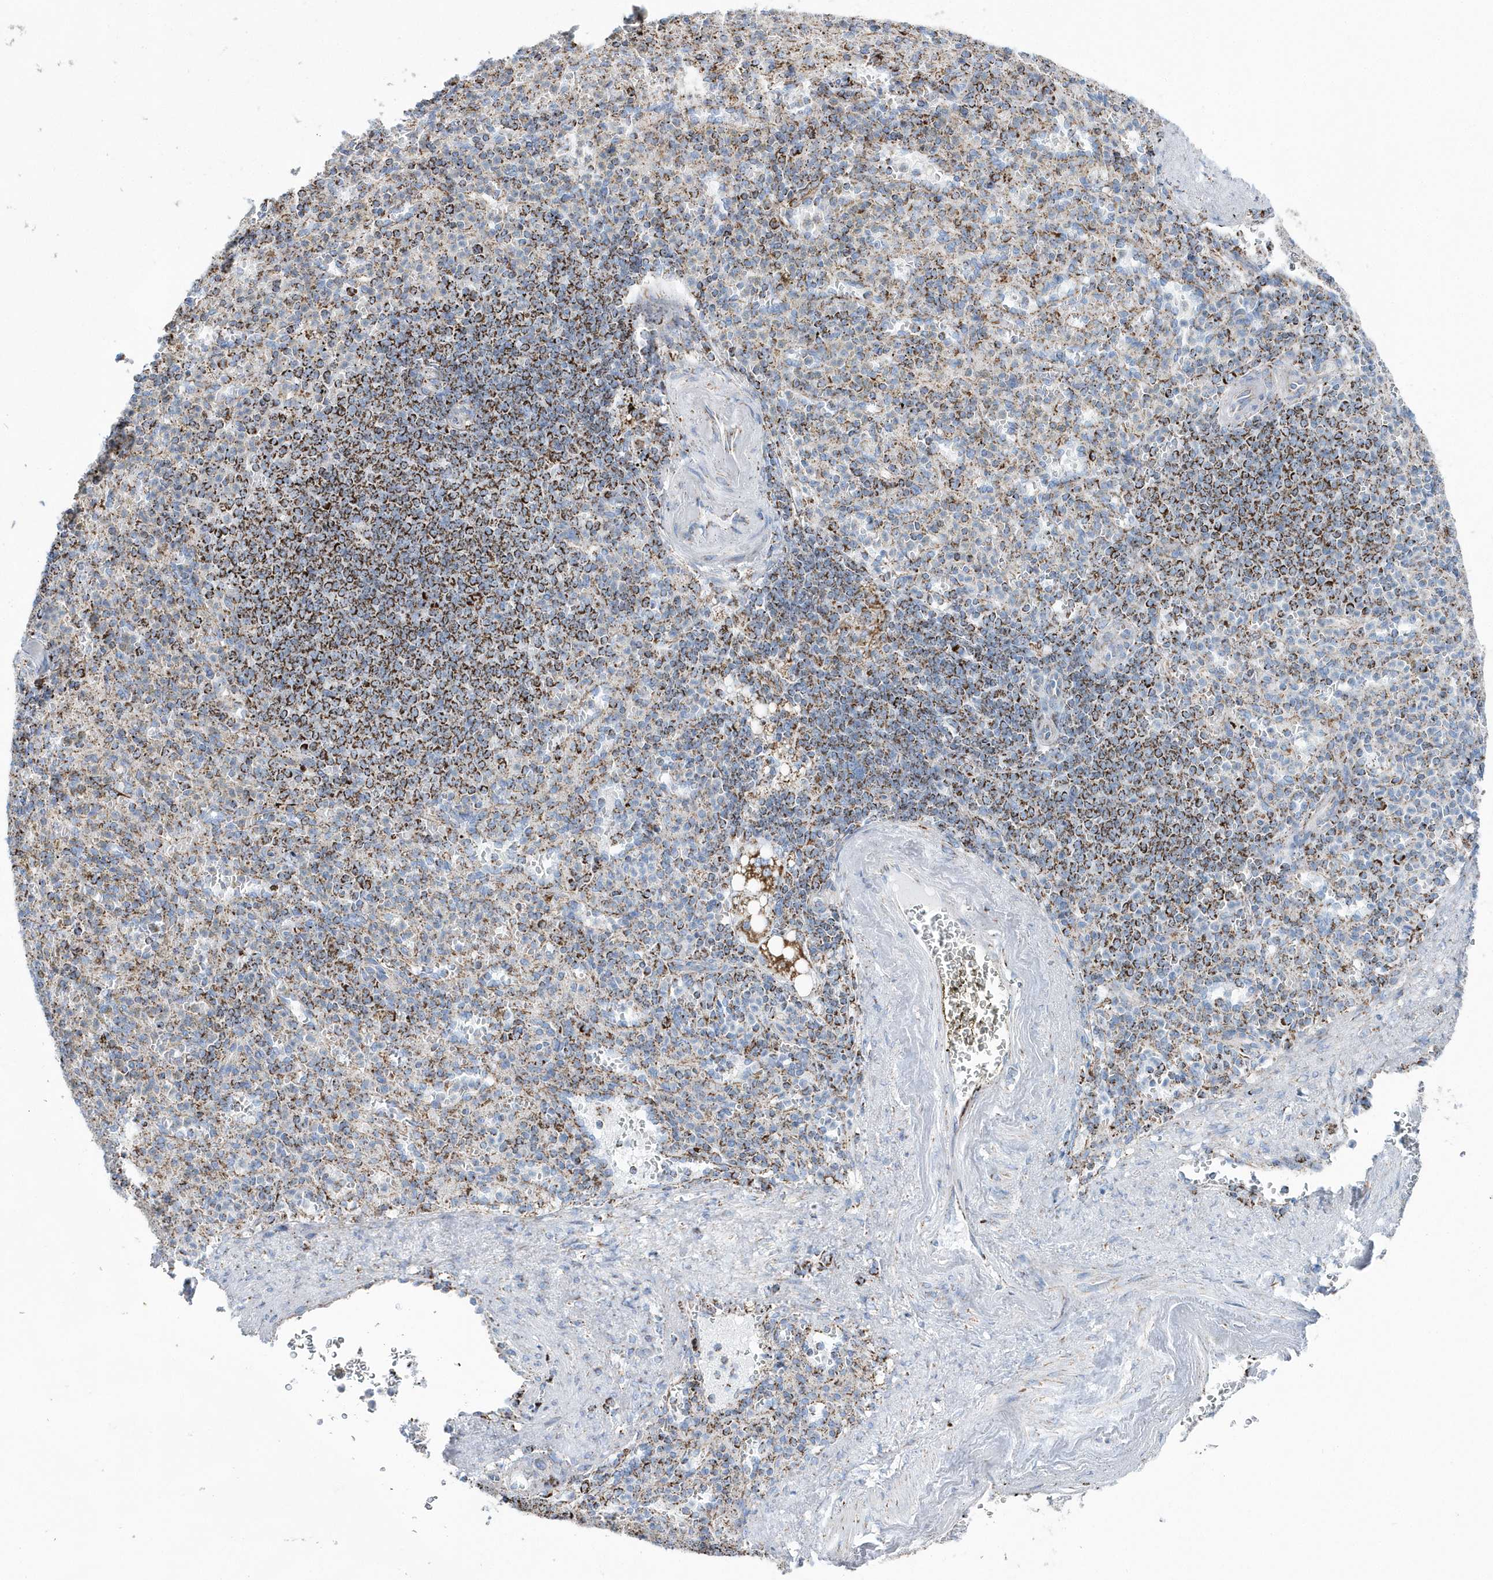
{"staining": {"intensity": "strong", "quantity": "<25%", "location": "cytoplasmic/membranous"}, "tissue": "spleen", "cell_type": "Cells in red pulp", "image_type": "normal", "snomed": [{"axis": "morphology", "description": "Normal tissue, NOS"}, {"axis": "topography", "description": "Spleen"}], "caption": "Spleen stained with a brown dye reveals strong cytoplasmic/membranous positive positivity in about <25% of cells in red pulp.", "gene": "TMCO6", "patient": {"sex": "female", "age": 74}}